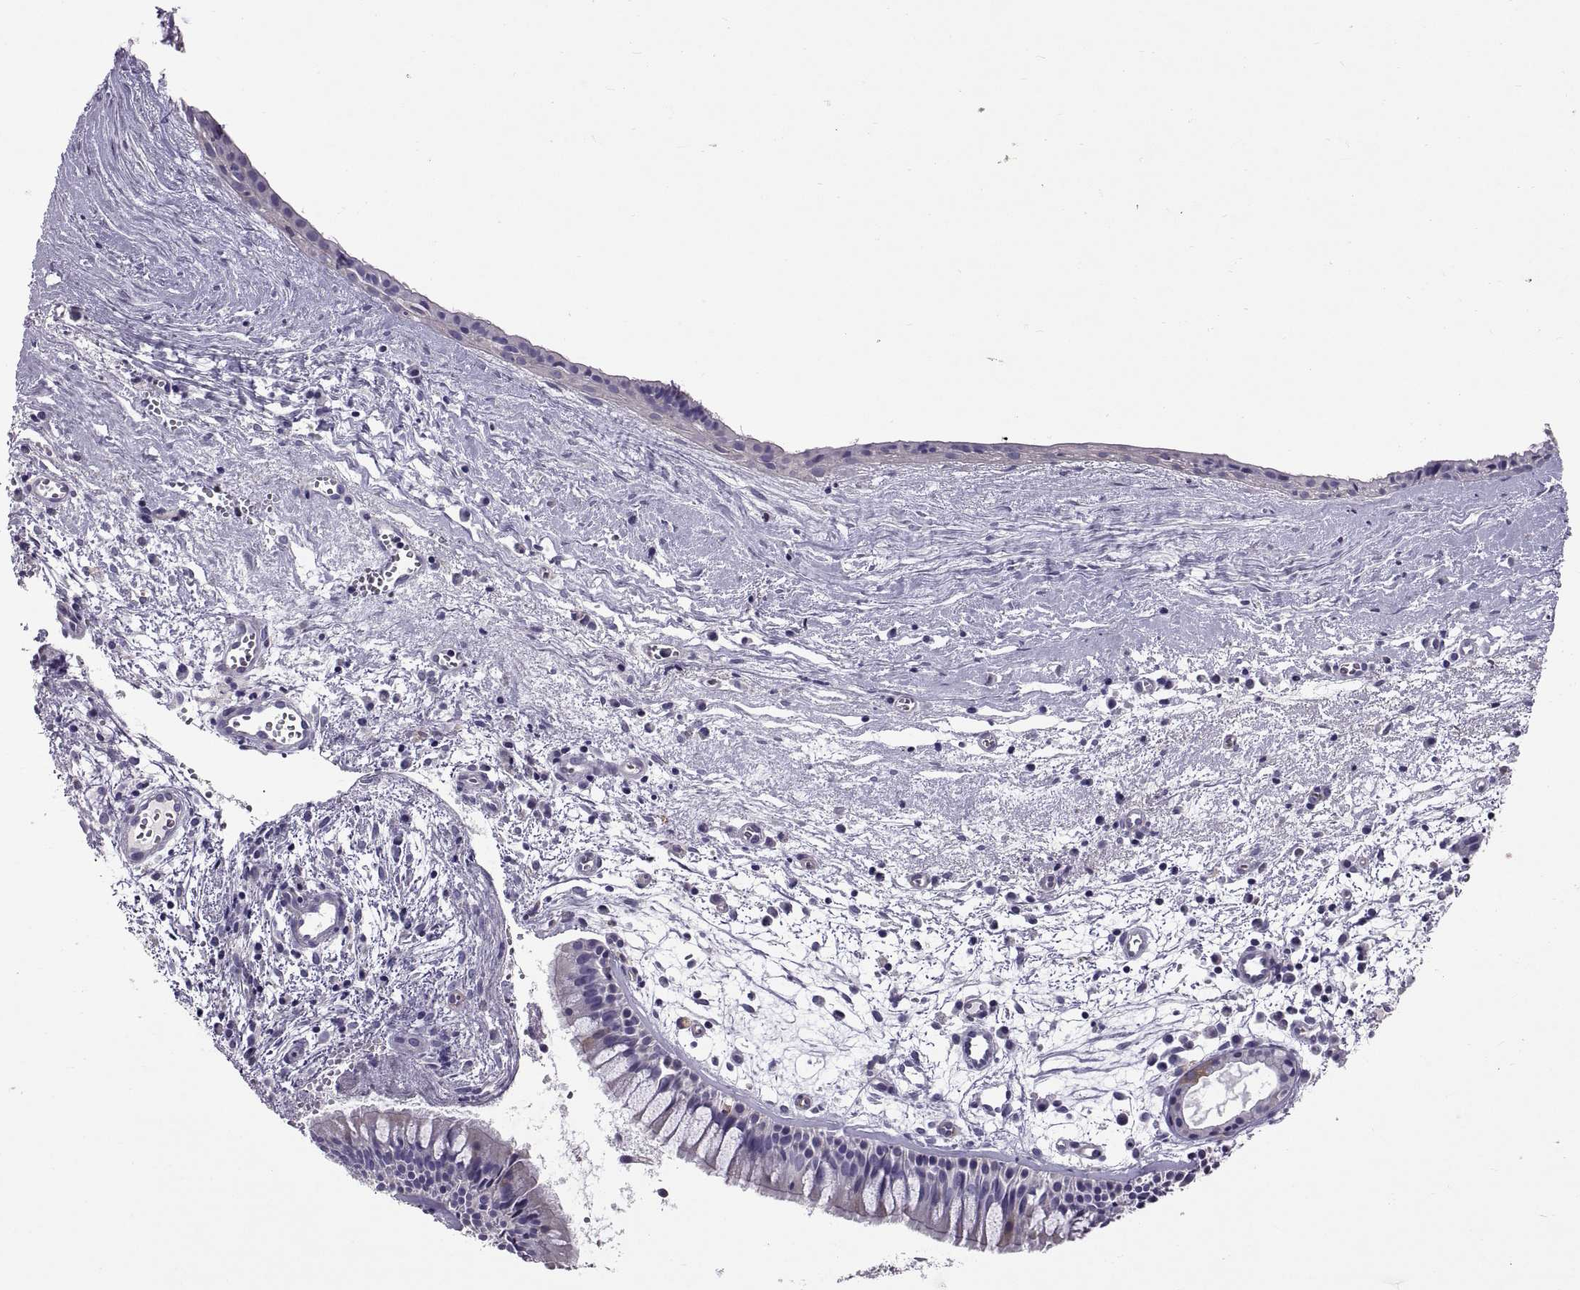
{"staining": {"intensity": "negative", "quantity": "none", "location": "none"}, "tissue": "nasopharynx", "cell_type": "Respiratory epithelial cells", "image_type": "normal", "snomed": [{"axis": "morphology", "description": "Normal tissue, NOS"}, {"axis": "topography", "description": "Nasopharynx"}], "caption": "Immunohistochemical staining of benign human nasopharynx displays no significant staining in respiratory epithelial cells.", "gene": "ARSL", "patient": {"sex": "male", "age": 83}}